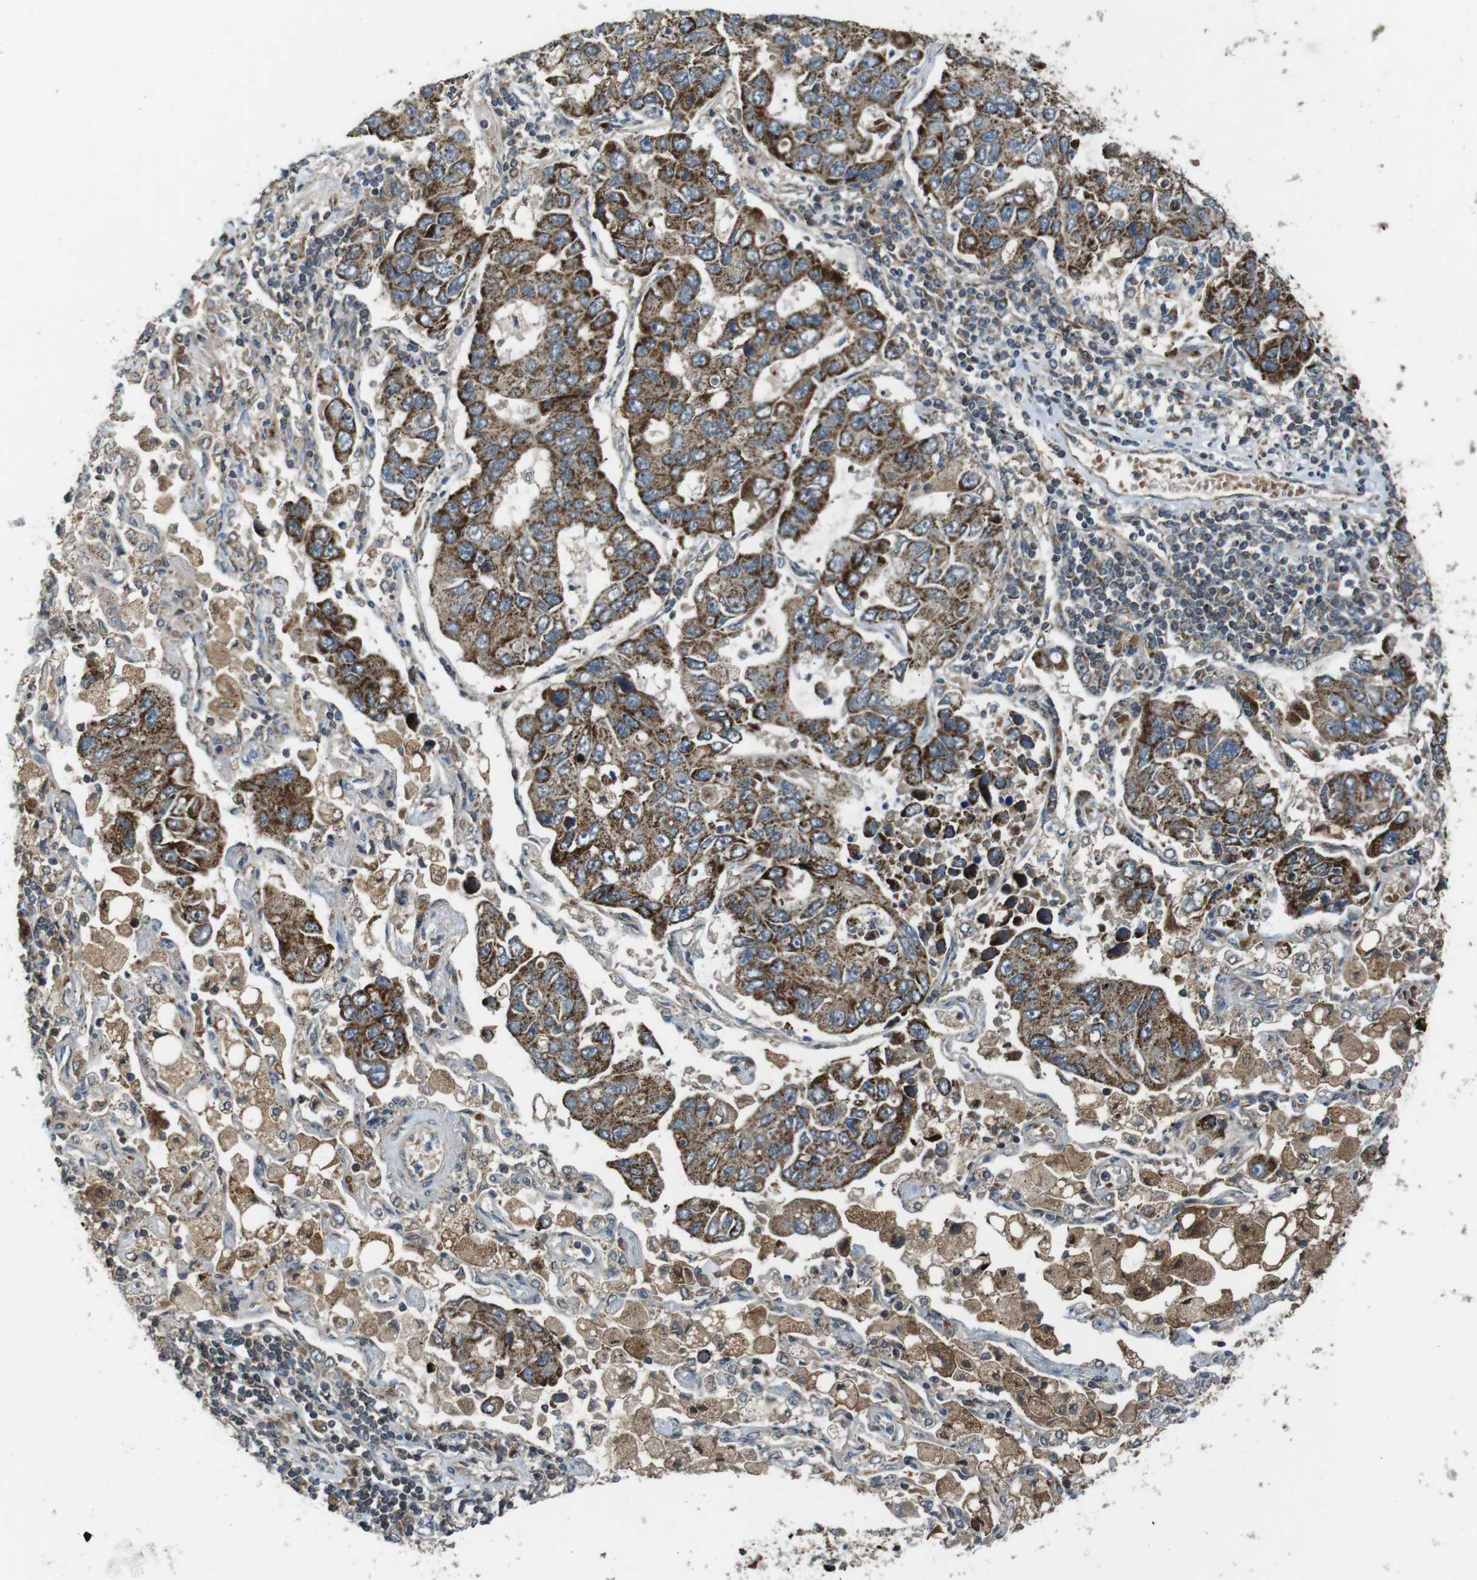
{"staining": {"intensity": "strong", "quantity": ">75%", "location": "cytoplasmic/membranous"}, "tissue": "lung cancer", "cell_type": "Tumor cells", "image_type": "cancer", "snomed": [{"axis": "morphology", "description": "Adenocarcinoma, NOS"}, {"axis": "topography", "description": "Lung"}], "caption": "A brown stain shows strong cytoplasmic/membranous expression of a protein in lung cancer tumor cells. Nuclei are stained in blue.", "gene": "IFFO2", "patient": {"sex": "male", "age": 64}}